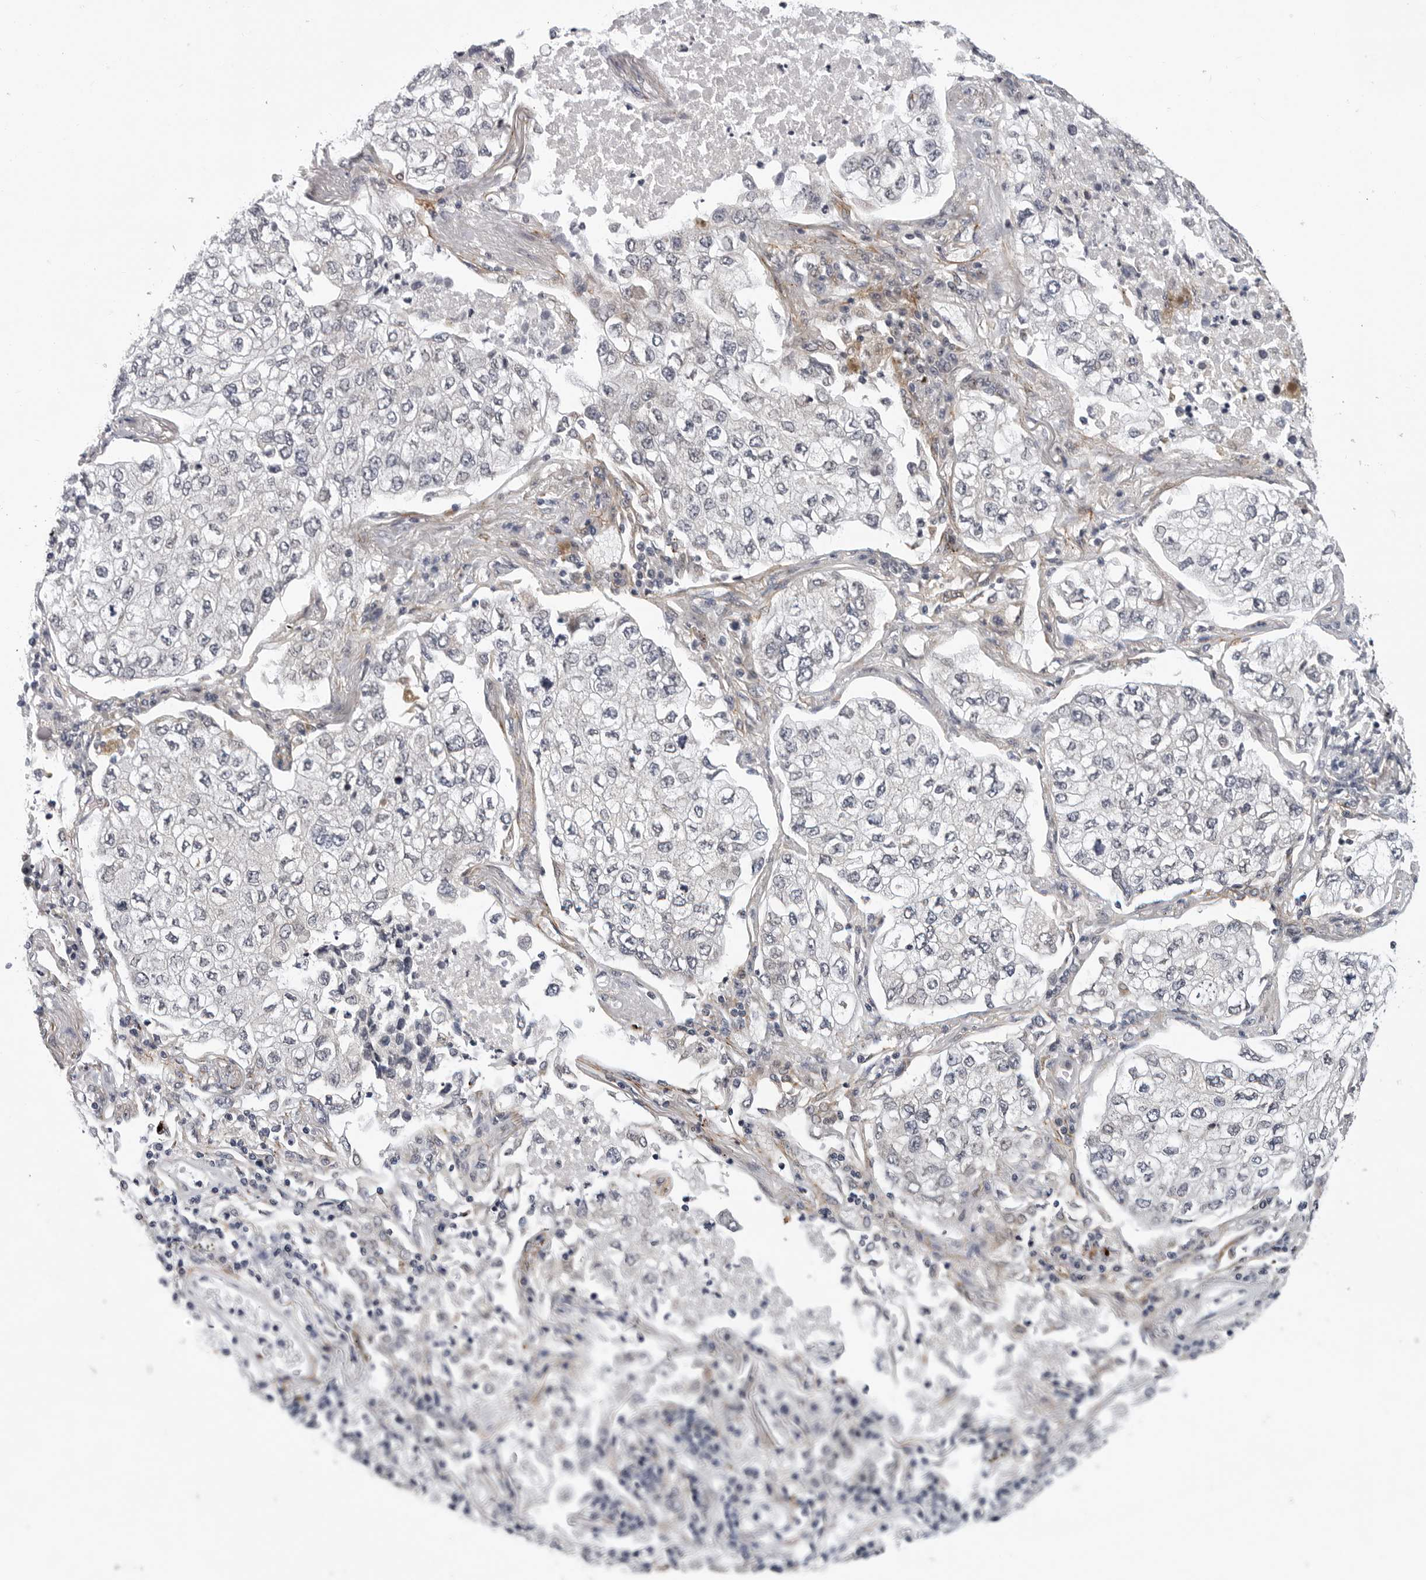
{"staining": {"intensity": "weak", "quantity": "<25%", "location": "cytoplasmic/membranous,nuclear"}, "tissue": "lung cancer", "cell_type": "Tumor cells", "image_type": "cancer", "snomed": [{"axis": "morphology", "description": "Adenocarcinoma, NOS"}, {"axis": "topography", "description": "Lung"}], "caption": "IHC image of human lung adenocarcinoma stained for a protein (brown), which shows no positivity in tumor cells.", "gene": "KIAA1614", "patient": {"sex": "male", "age": 63}}